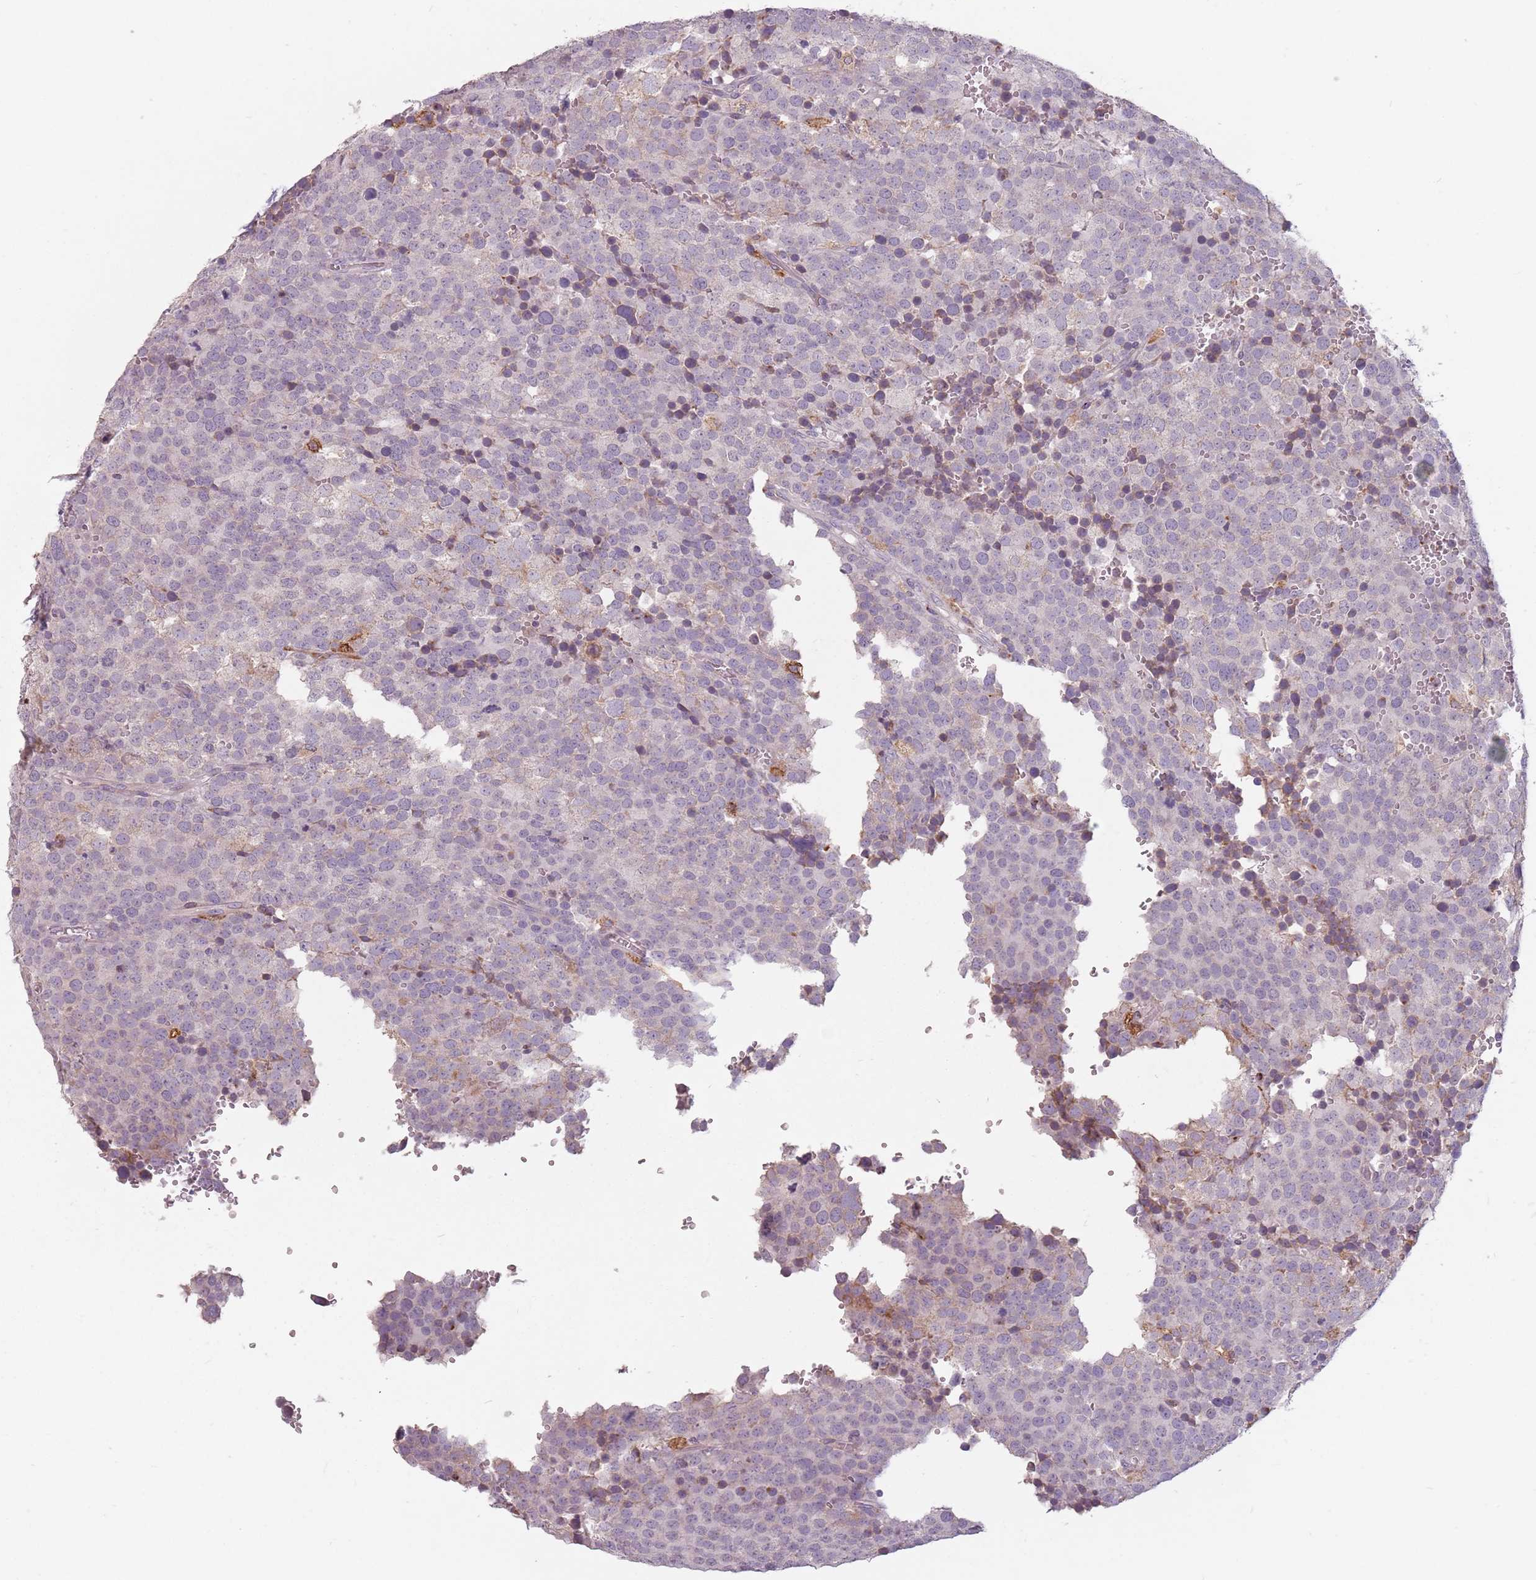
{"staining": {"intensity": "negative", "quantity": "none", "location": "none"}, "tissue": "testis cancer", "cell_type": "Tumor cells", "image_type": "cancer", "snomed": [{"axis": "morphology", "description": "Seminoma, NOS"}, {"axis": "topography", "description": "Testis"}], "caption": "DAB immunohistochemical staining of human seminoma (testis) demonstrates no significant staining in tumor cells.", "gene": "RPS9", "patient": {"sex": "male", "age": 71}}